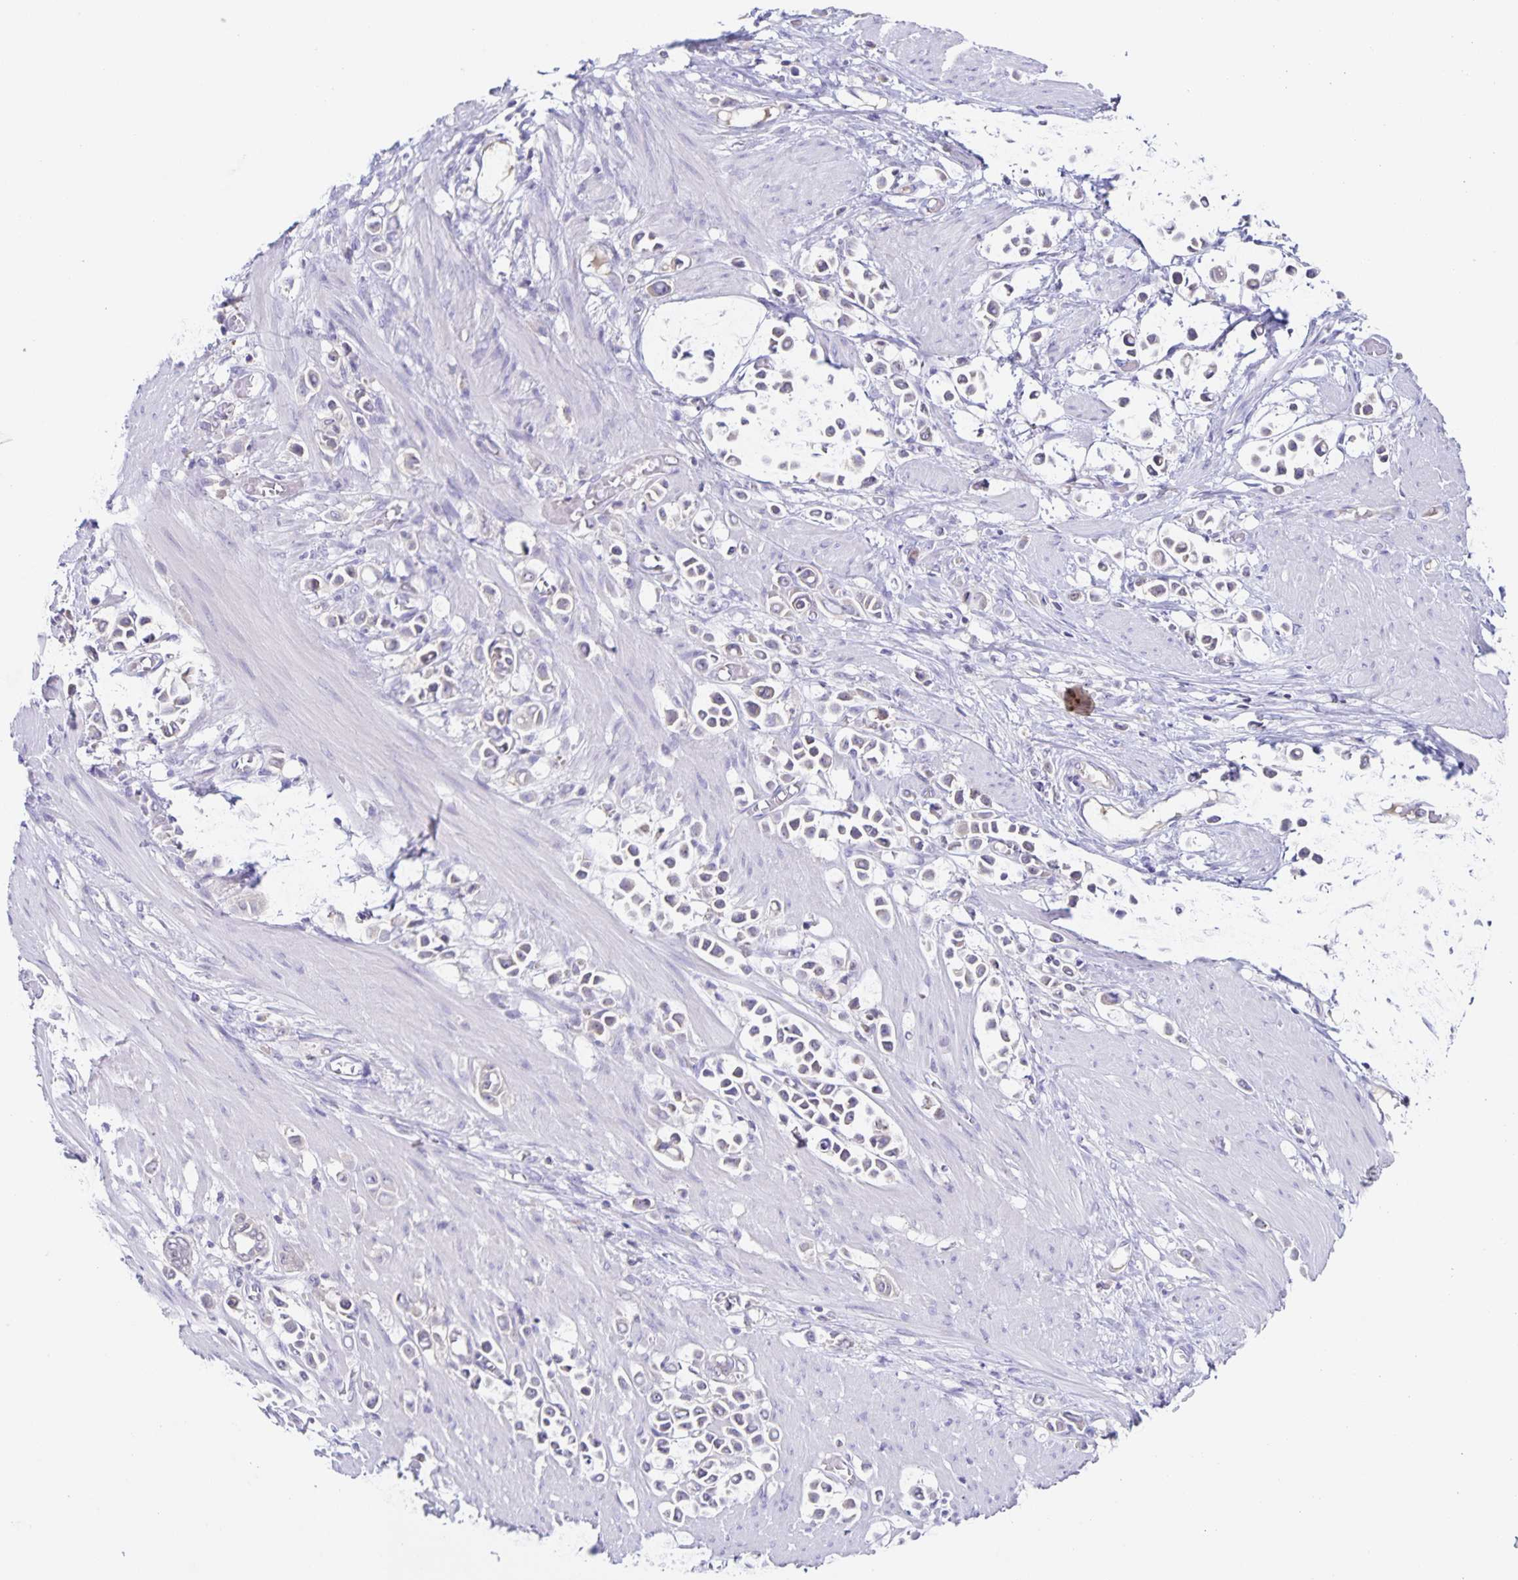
{"staining": {"intensity": "negative", "quantity": "none", "location": "none"}, "tissue": "stomach cancer", "cell_type": "Tumor cells", "image_type": "cancer", "snomed": [{"axis": "morphology", "description": "Adenocarcinoma, NOS"}, {"axis": "topography", "description": "Stomach"}], "caption": "A photomicrograph of stomach cancer stained for a protein reveals no brown staining in tumor cells.", "gene": "RPL36A", "patient": {"sex": "male", "age": 82}}